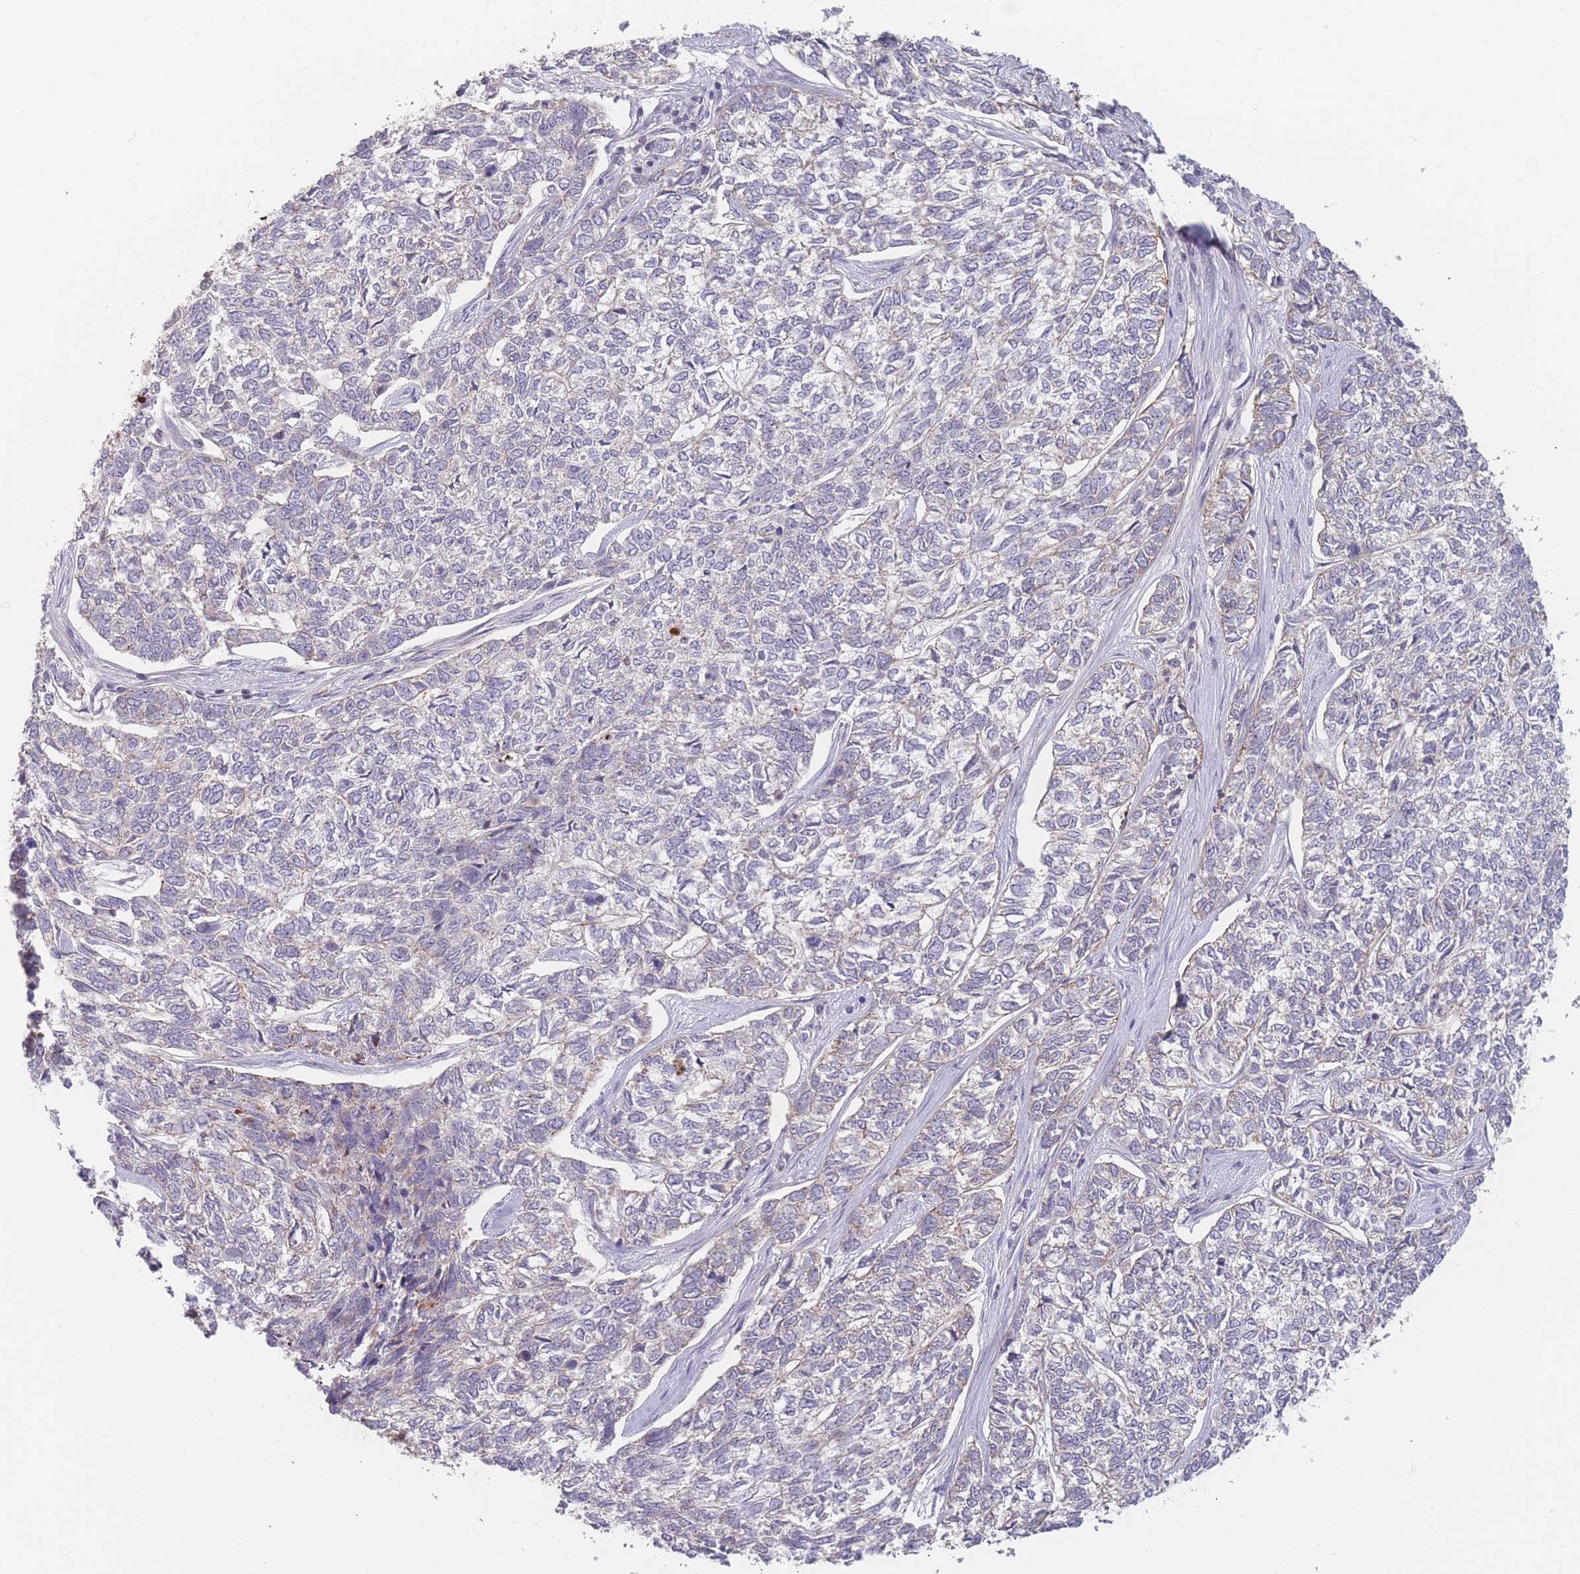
{"staining": {"intensity": "negative", "quantity": "none", "location": "none"}, "tissue": "skin cancer", "cell_type": "Tumor cells", "image_type": "cancer", "snomed": [{"axis": "morphology", "description": "Basal cell carcinoma"}, {"axis": "topography", "description": "Skin"}], "caption": "Tumor cells are negative for brown protein staining in basal cell carcinoma (skin).", "gene": "TMEM232", "patient": {"sex": "female", "age": 65}}